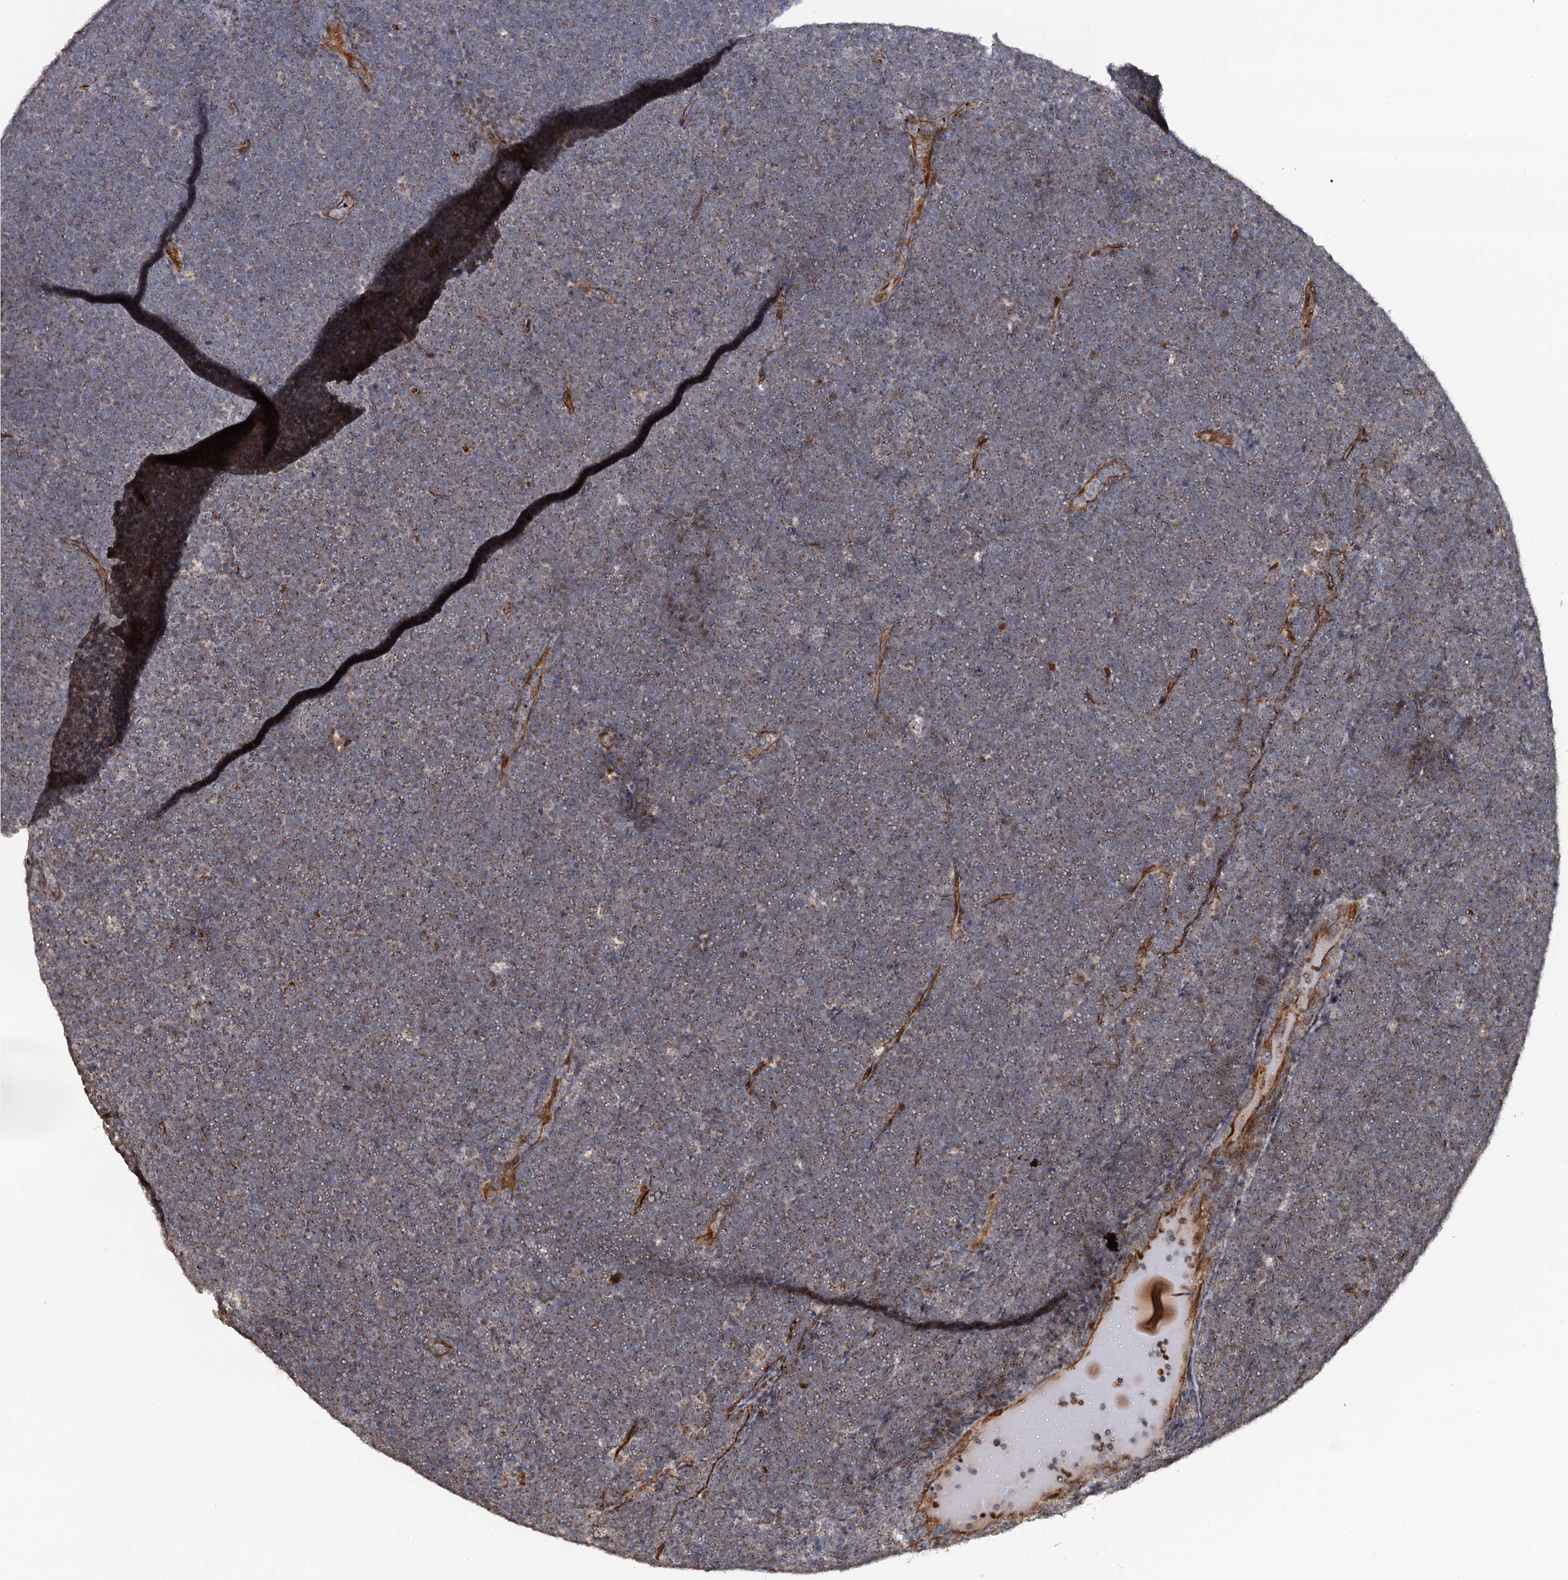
{"staining": {"intensity": "negative", "quantity": "none", "location": "none"}, "tissue": "lymphoma", "cell_type": "Tumor cells", "image_type": "cancer", "snomed": [{"axis": "morphology", "description": "Malignant lymphoma, non-Hodgkin's type, High grade"}, {"axis": "topography", "description": "Lymph node"}], "caption": "Histopathology image shows no protein positivity in tumor cells of lymphoma tissue.", "gene": "LRRC63", "patient": {"sex": "male", "age": 13}}